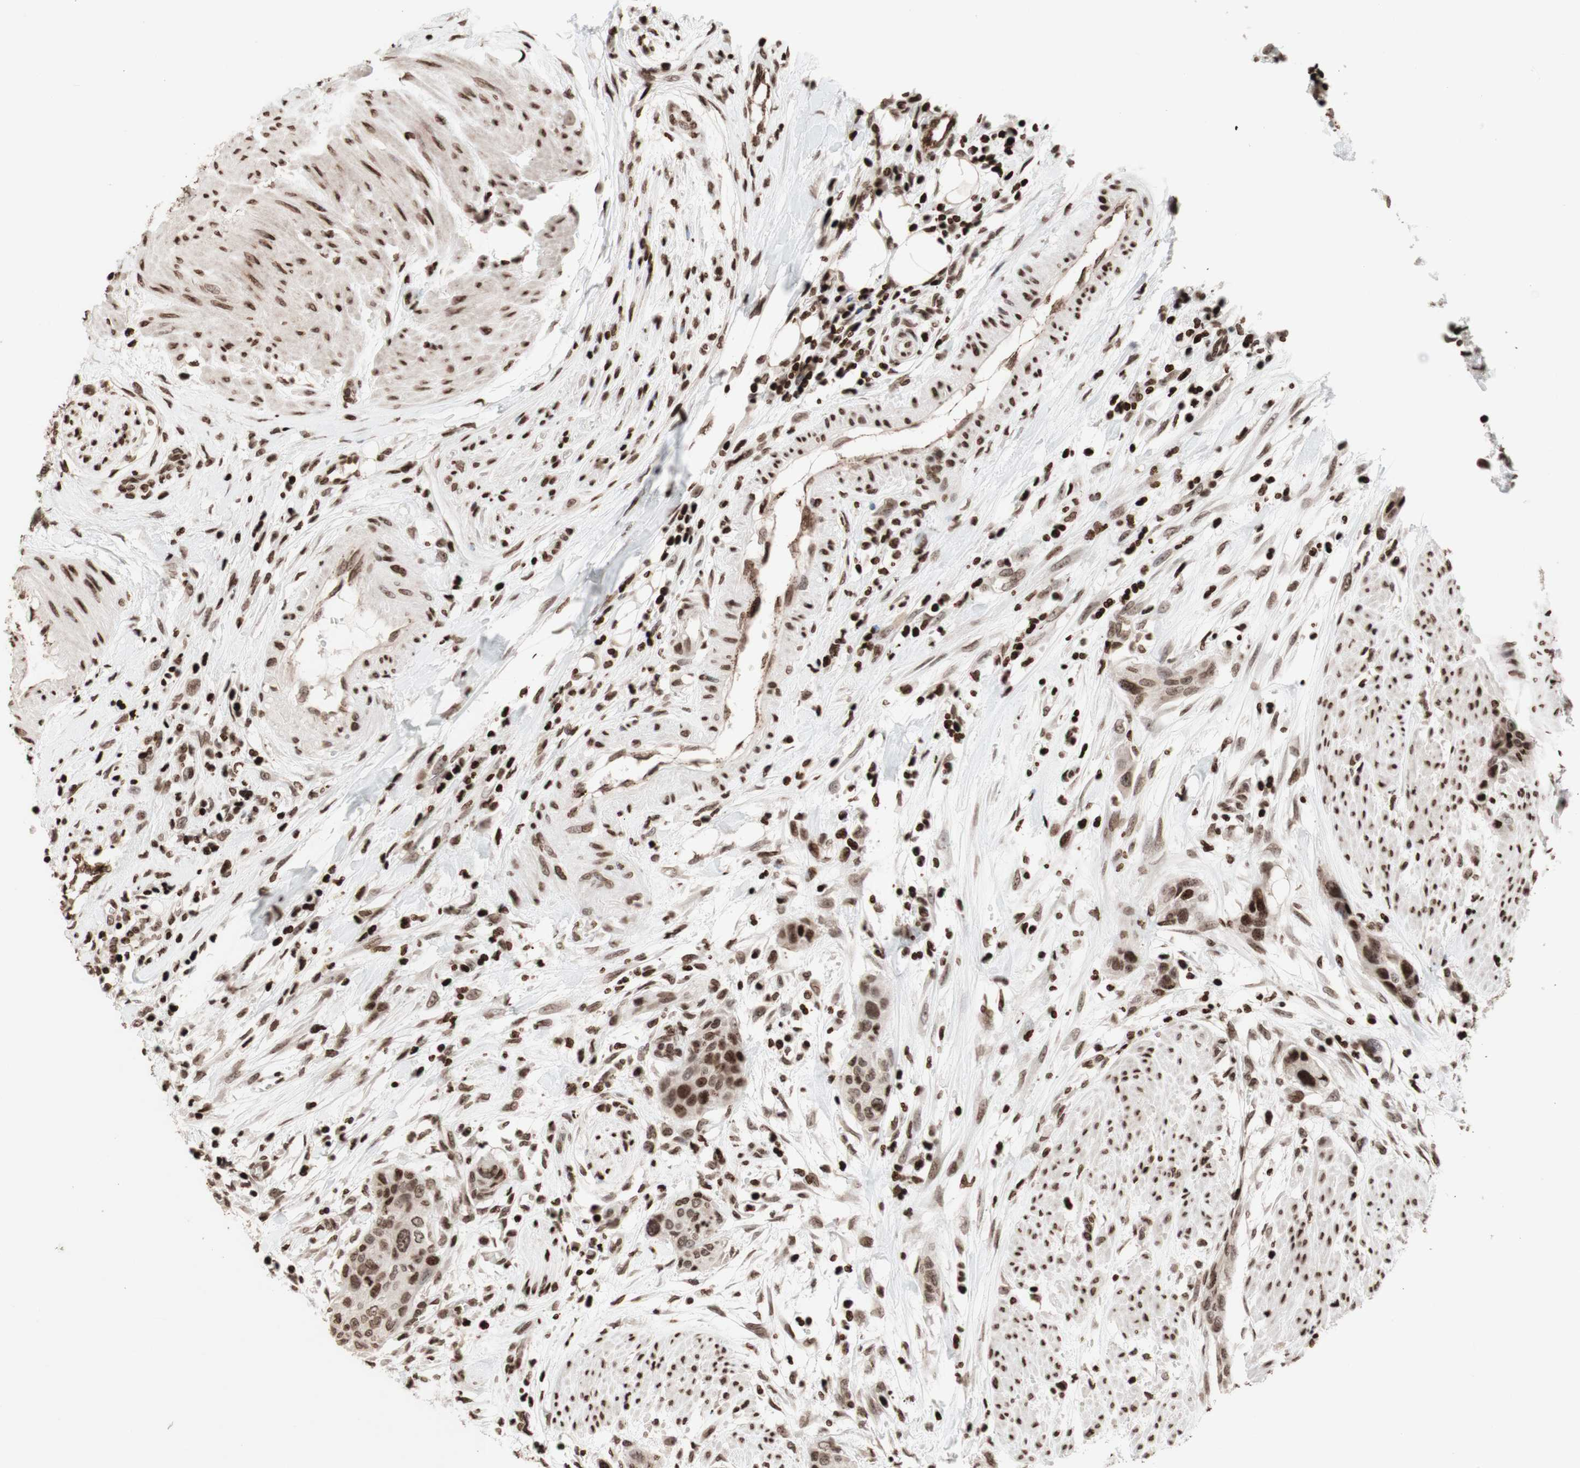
{"staining": {"intensity": "moderate", "quantity": ">75%", "location": "nuclear"}, "tissue": "urothelial cancer", "cell_type": "Tumor cells", "image_type": "cancer", "snomed": [{"axis": "morphology", "description": "Urothelial carcinoma, High grade"}, {"axis": "topography", "description": "Urinary bladder"}], "caption": "This is a photomicrograph of immunohistochemistry staining of urothelial cancer, which shows moderate positivity in the nuclear of tumor cells.", "gene": "NCAPD2", "patient": {"sex": "male", "age": 35}}